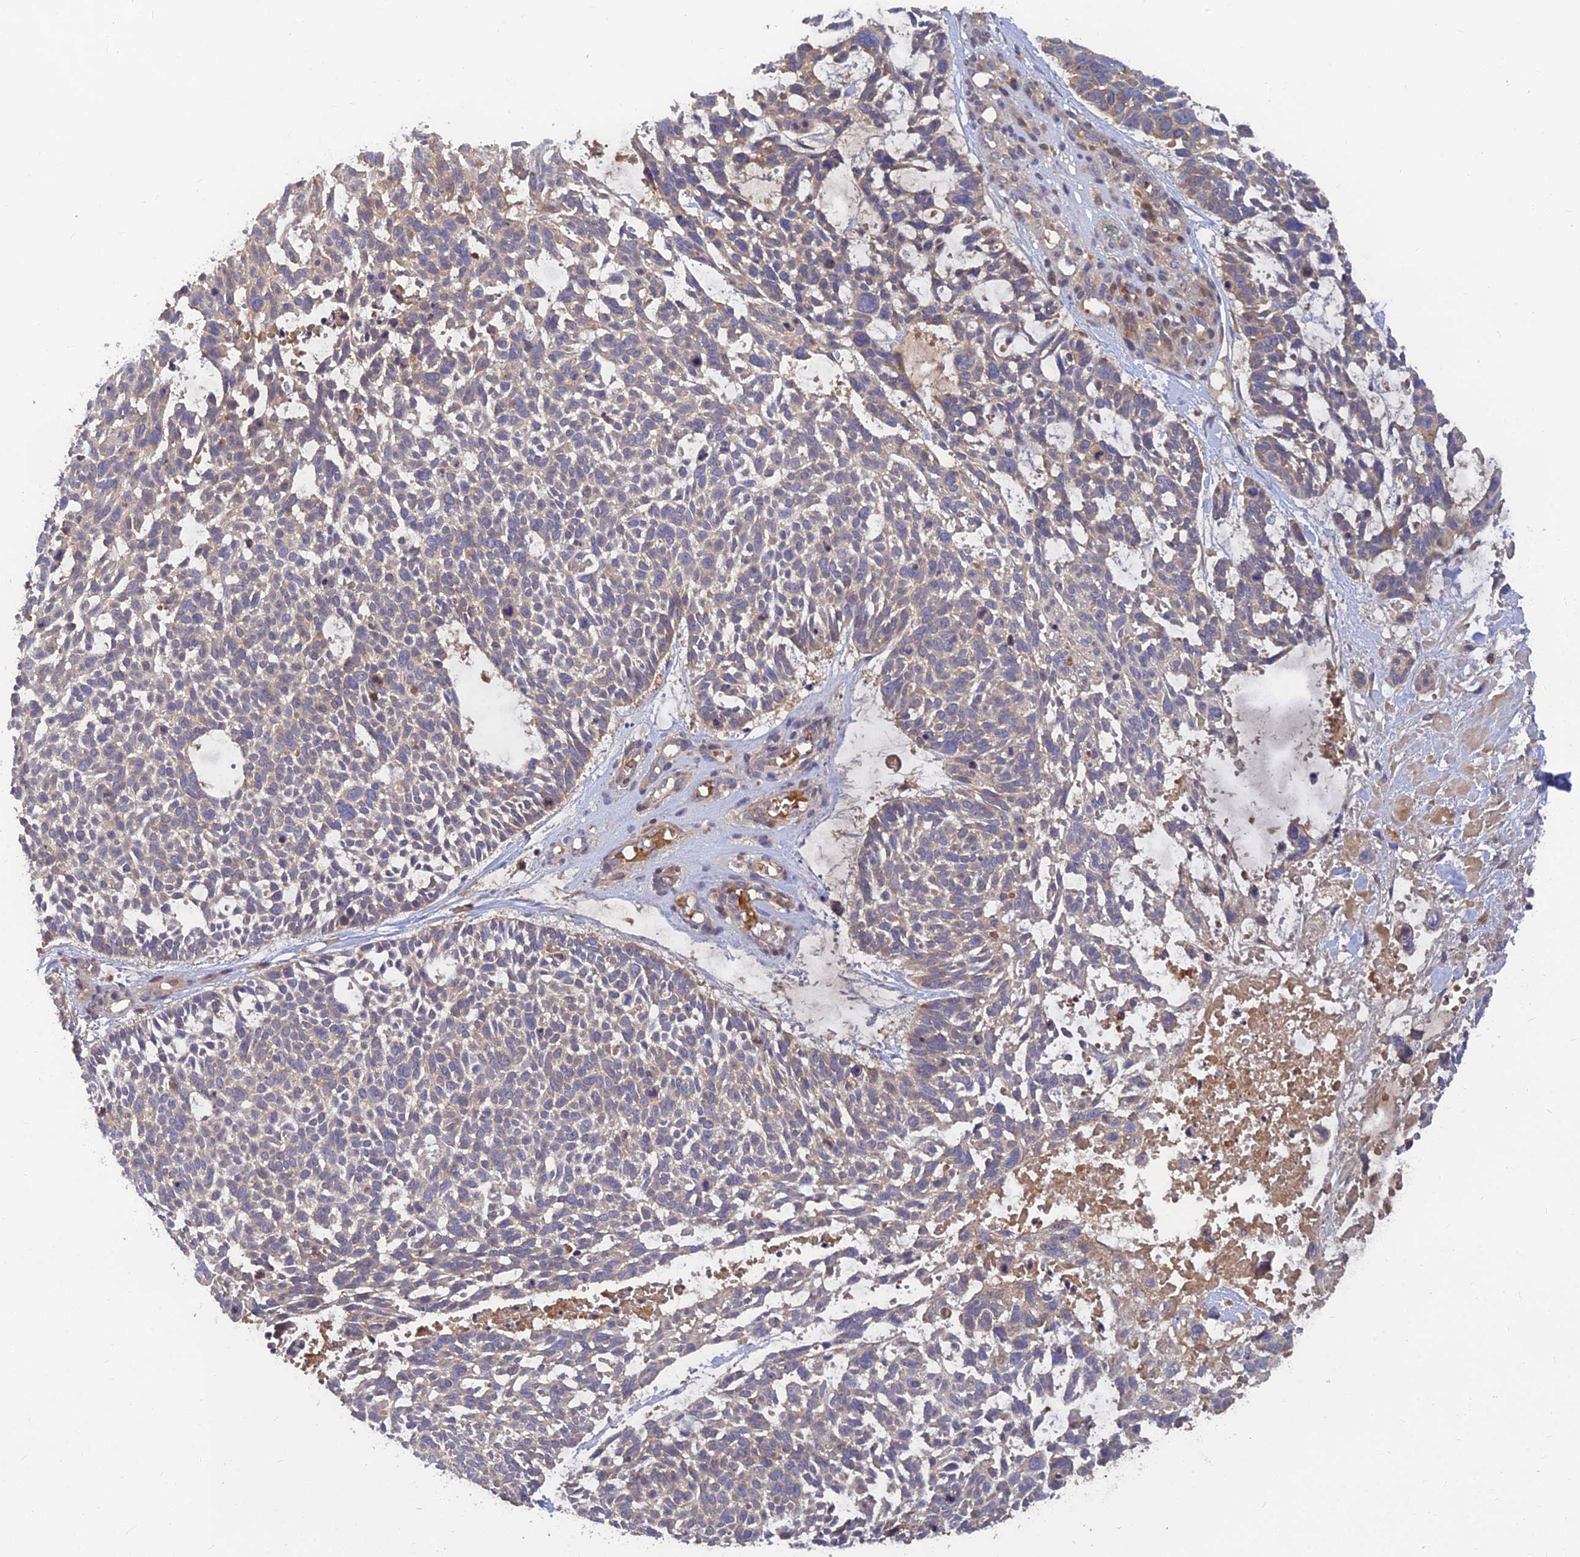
{"staining": {"intensity": "weak", "quantity": "25%-75%", "location": "cytoplasmic/membranous"}, "tissue": "skin cancer", "cell_type": "Tumor cells", "image_type": "cancer", "snomed": [{"axis": "morphology", "description": "Basal cell carcinoma"}, {"axis": "topography", "description": "Skin"}], "caption": "An IHC image of neoplastic tissue is shown. Protein staining in brown highlights weak cytoplasmic/membranous positivity in skin basal cell carcinoma within tumor cells. The staining was performed using DAB, with brown indicating positive protein expression. Nuclei are stained blue with hematoxylin.", "gene": "FAM151B", "patient": {"sex": "male", "age": 88}}